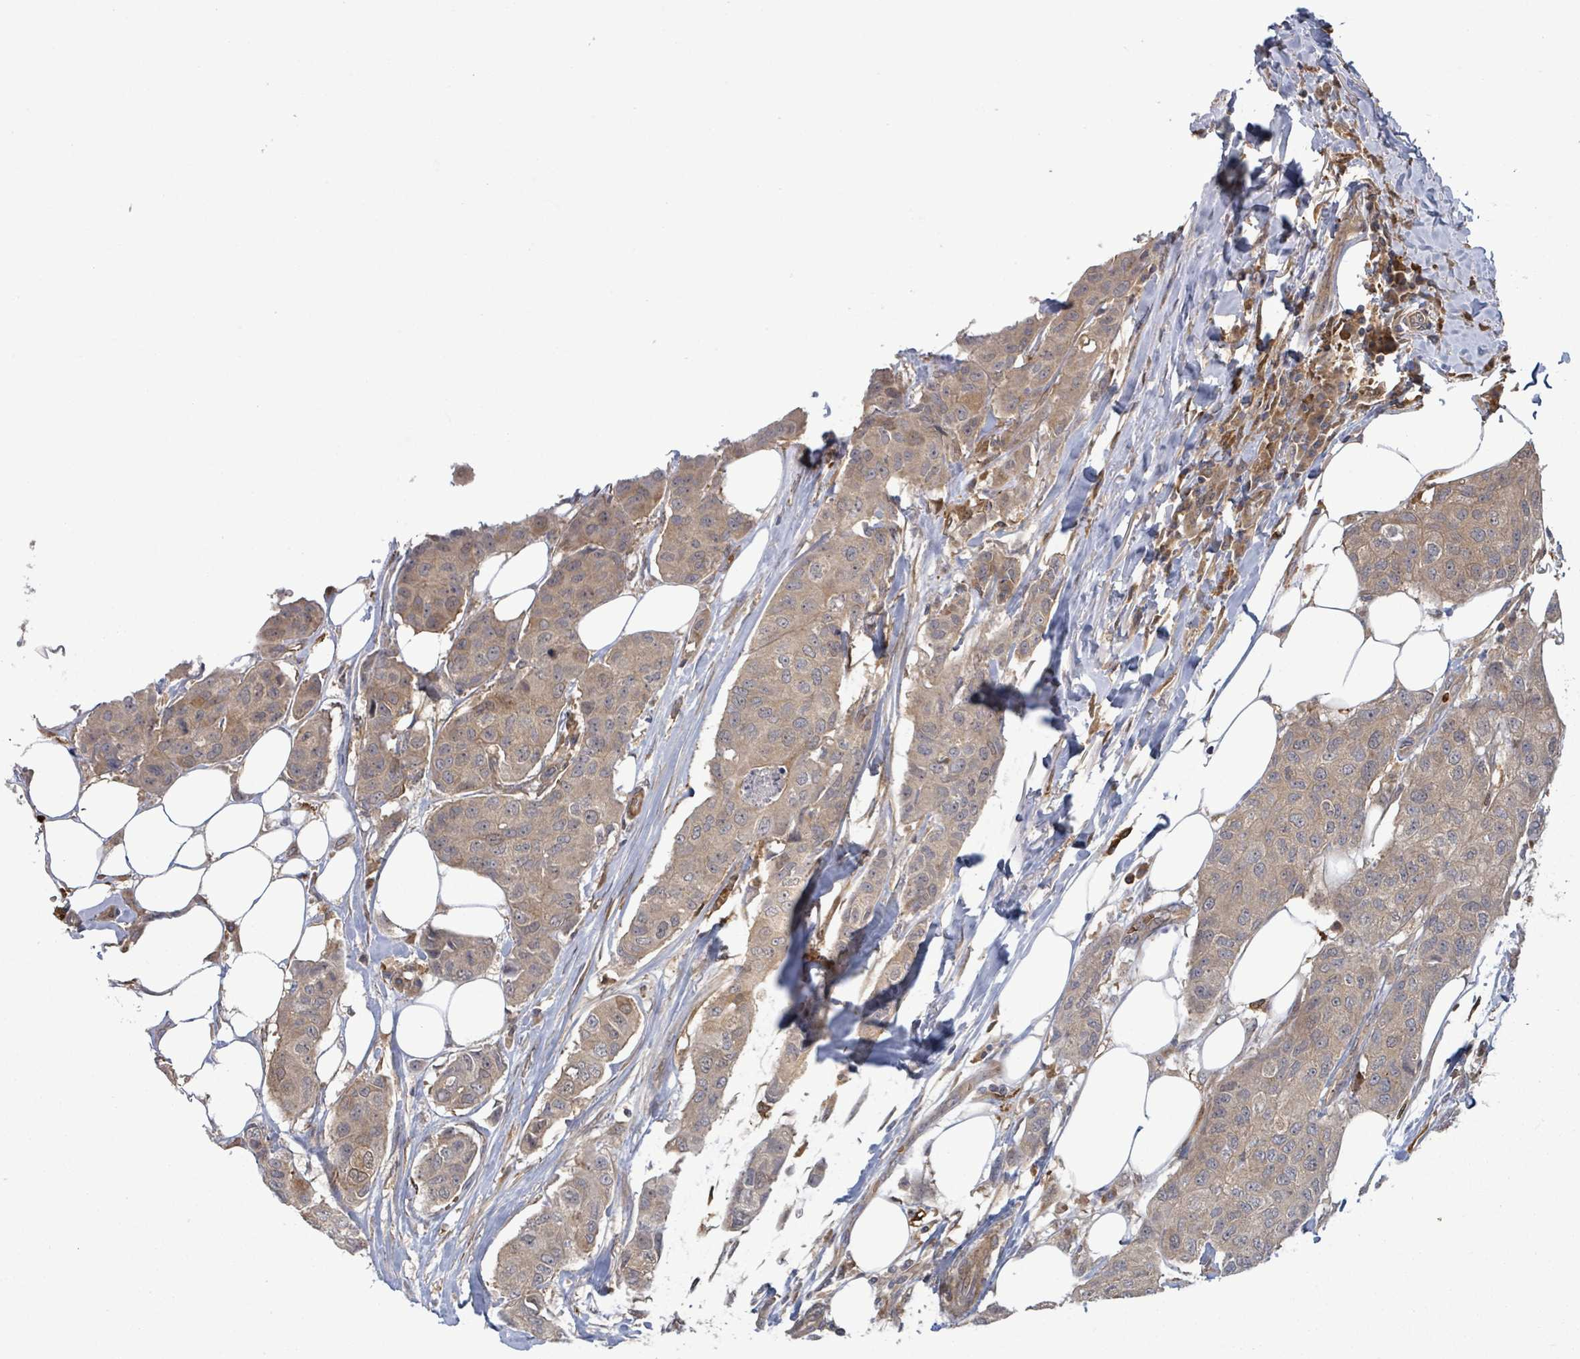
{"staining": {"intensity": "weak", "quantity": ">75%", "location": "cytoplasmic/membranous"}, "tissue": "breast cancer", "cell_type": "Tumor cells", "image_type": "cancer", "snomed": [{"axis": "morphology", "description": "Duct carcinoma"}, {"axis": "topography", "description": "Breast"}], "caption": "About >75% of tumor cells in breast cancer show weak cytoplasmic/membranous protein positivity as visualized by brown immunohistochemical staining.", "gene": "MAP3K6", "patient": {"sex": "female", "age": 80}}